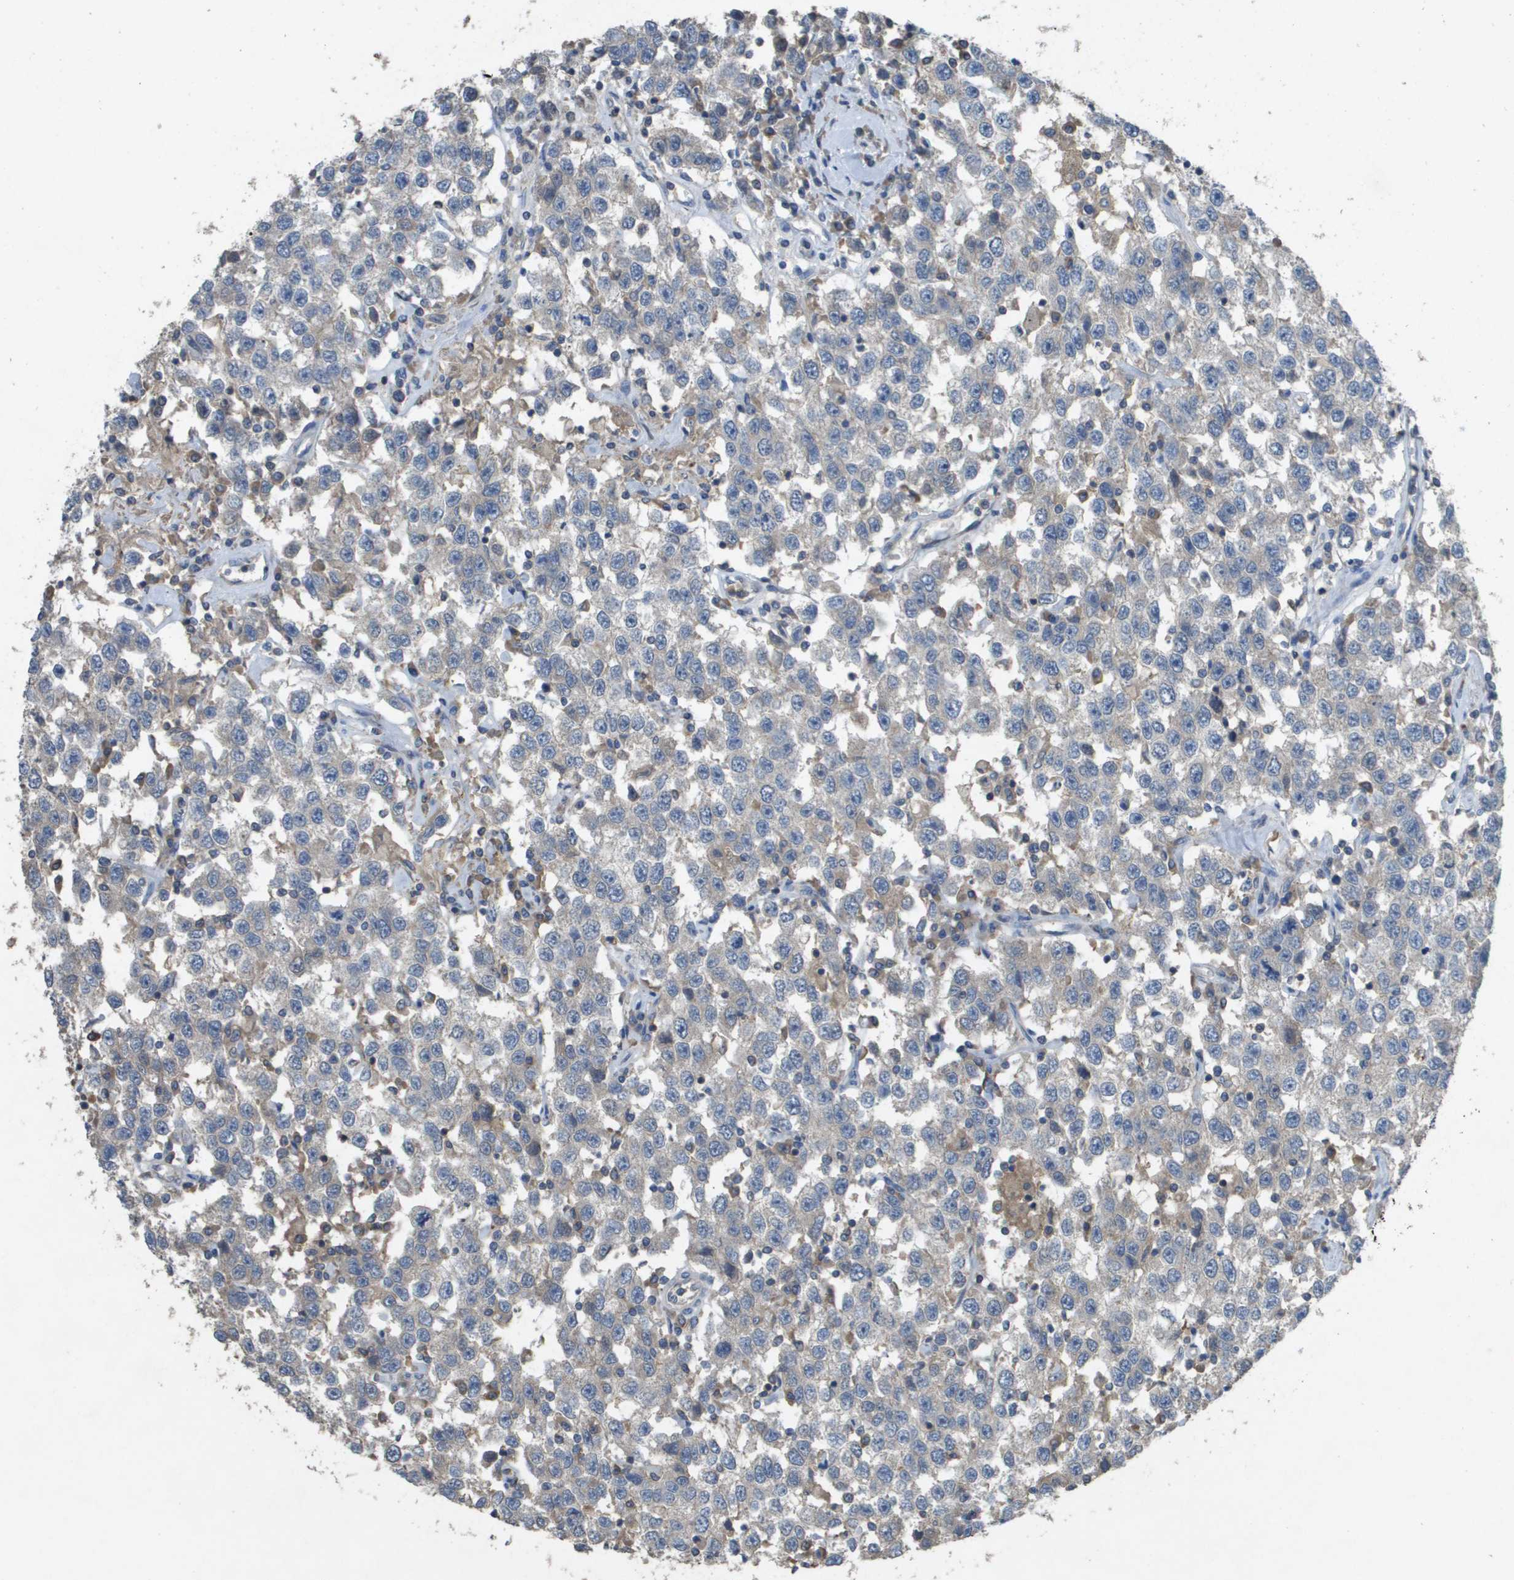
{"staining": {"intensity": "negative", "quantity": "none", "location": "none"}, "tissue": "testis cancer", "cell_type": "Tumor cells", "image_type": "cancer", "snomed": [{"axis": "morphology", "description": "Seminoma, NOS"}, {"axis": "topography", "description": "Testis"}], "caption": "This photomicrograph is of seminoma (testis) stained with immunohistochemistry (IHC) to label a protein in brown with the nuclei are counter-stained blue. There is no staining in tumor cells.", "gene": "CLCA4", "patient": {"sex": "male", "age": 41}}